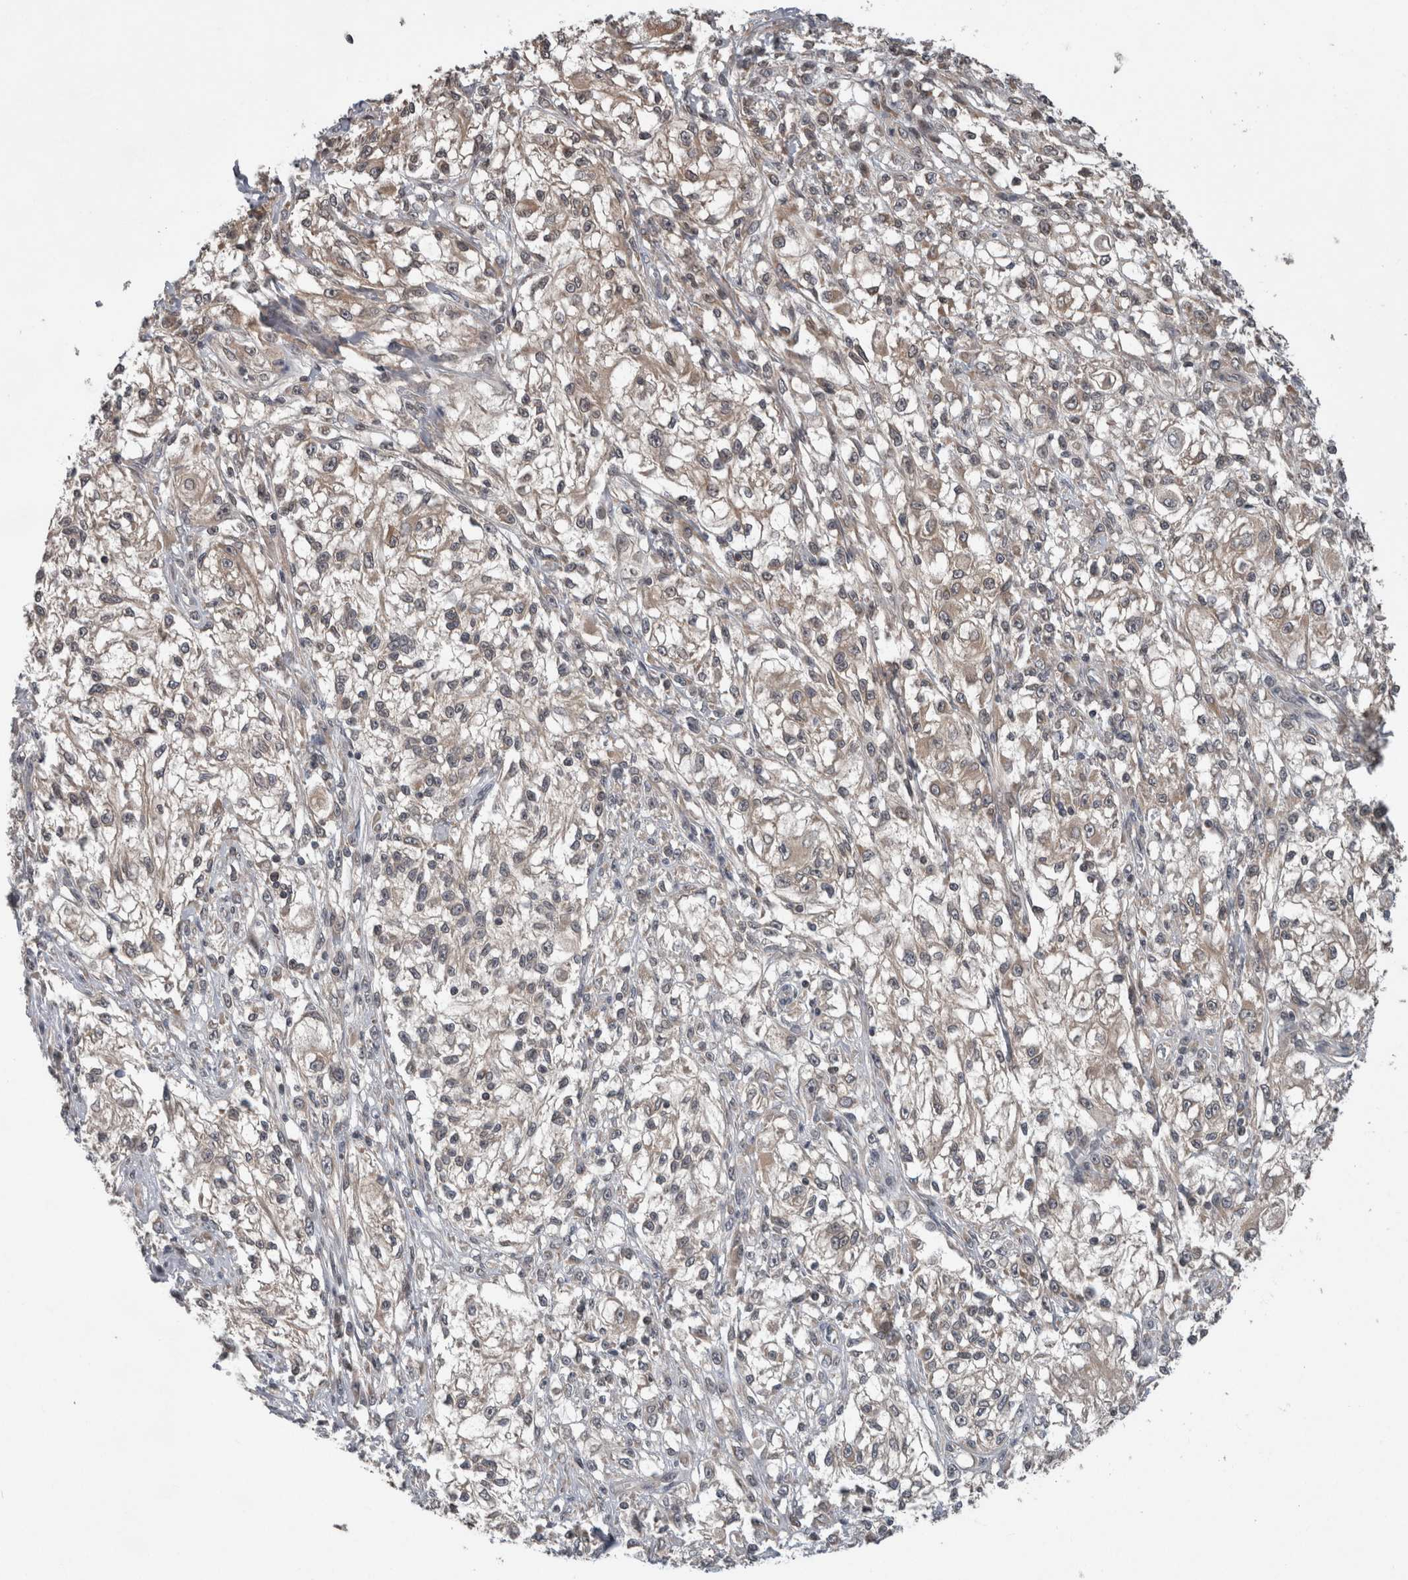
{"staining": {"intensity": "weak", "quantity": "<25%", "location": "cytoplasmic/membranous"}, "tissue": "melanoma", "cell_type": "Tumor cells", "image_type": "cancer", "snomed": [{"axis": "morphology", "description": "Malignant melanoma, NOS"}, {"axis": "topography", "description": "Skin of head"}], "caption": "Human malignant melanoma stained for a protein using immunohistochemistry displays no positivity in tumor cells.", "gene": "ENY2", "patient": {"sex": "male", "age": 83}}